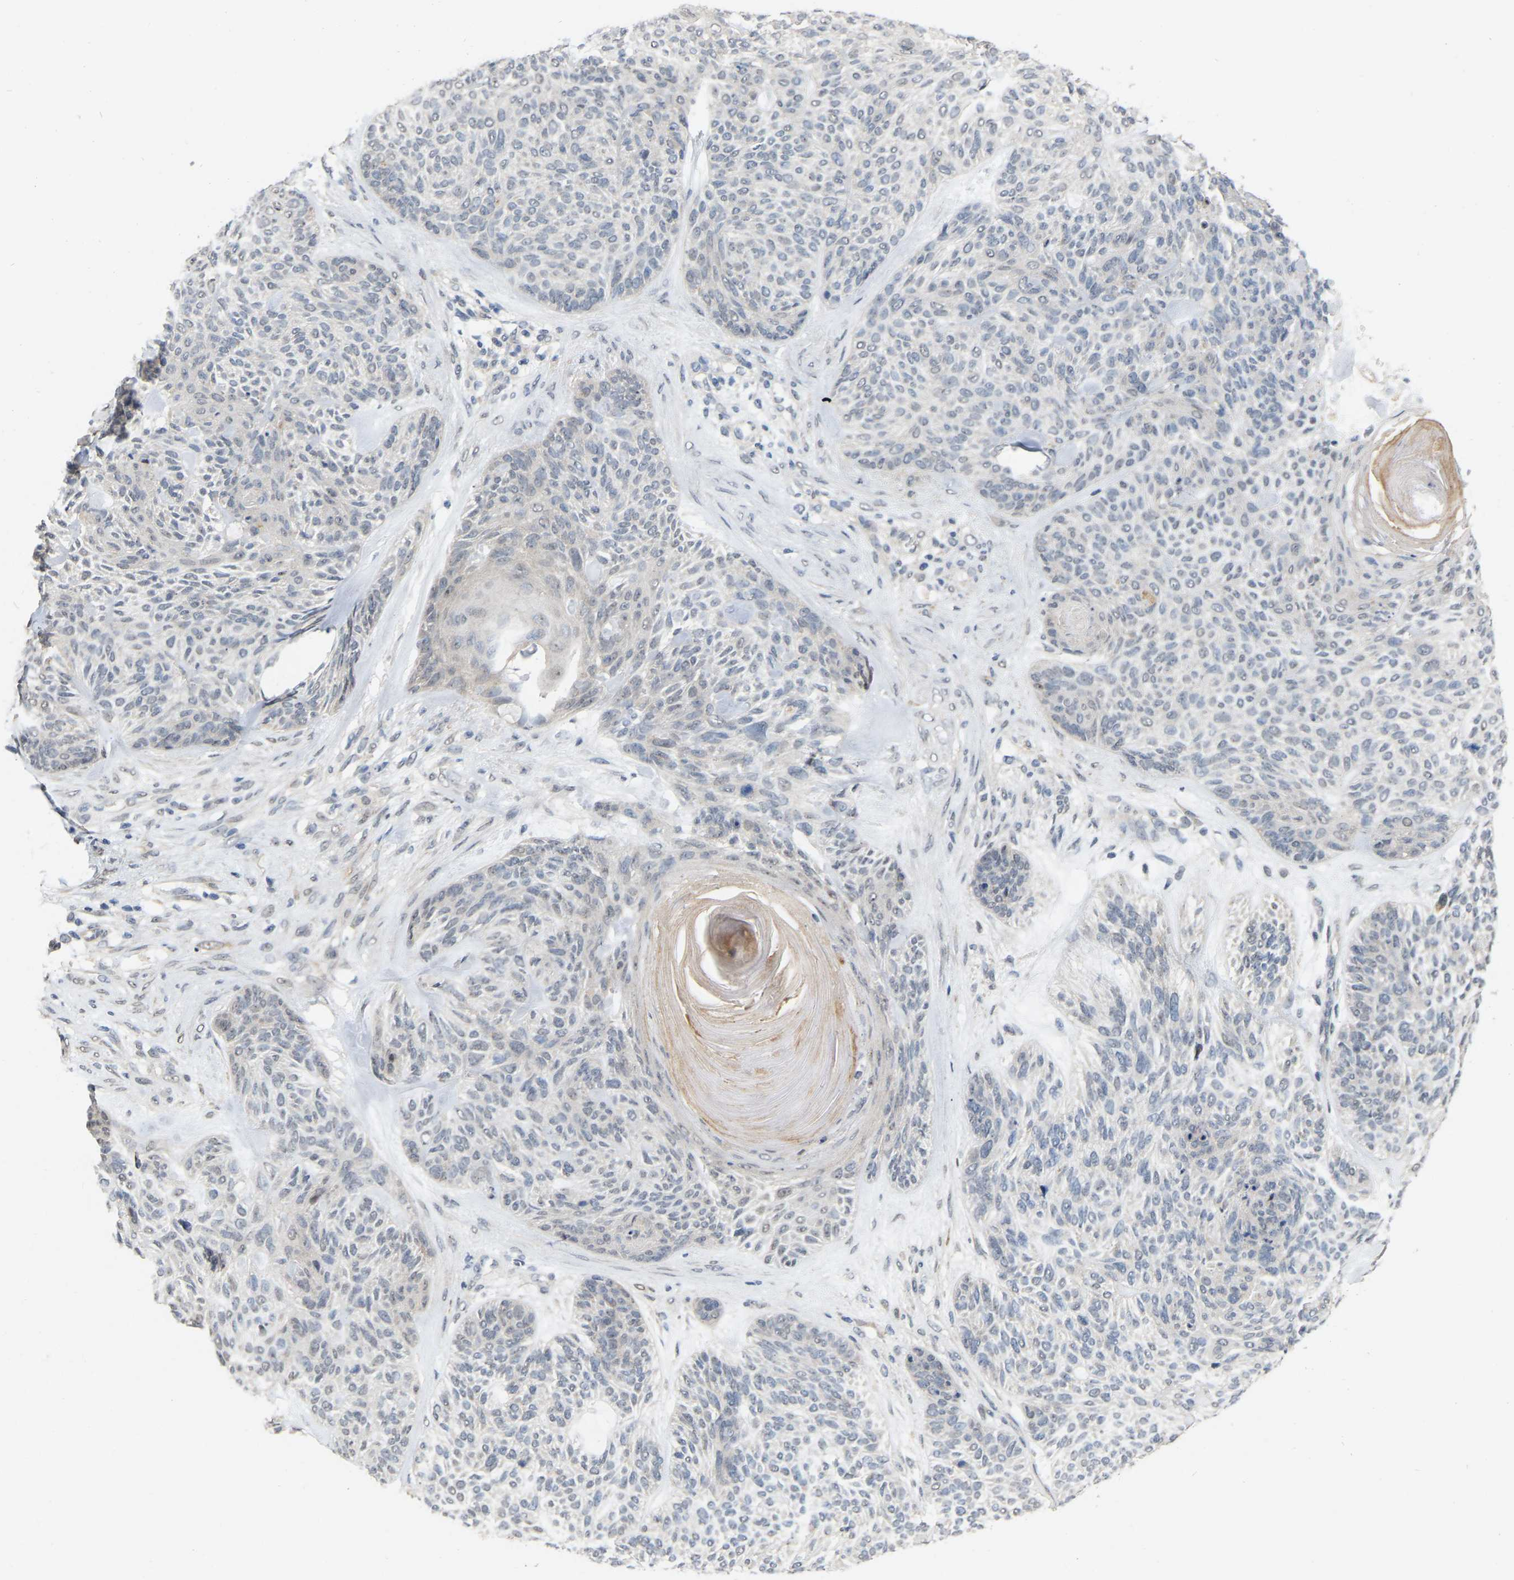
{"staining": {"intensity": "negative", "quantity": "none", "location": "none"}, "tissue": "skin cancer", "cell_type": "Tumor cells", "image_type": "cancer", "snomed": [{"axis": "morphology", "description": "Basal cell carcinoma"}, {"axis": "topography", "description": "Skin"}], "caption": "The IHC image has no significant expression in tumor cells of basal cell carcinoma (skin) tissue.", "gene": "RUVBL1", "patient": {"sex": "male", "age": 55}}